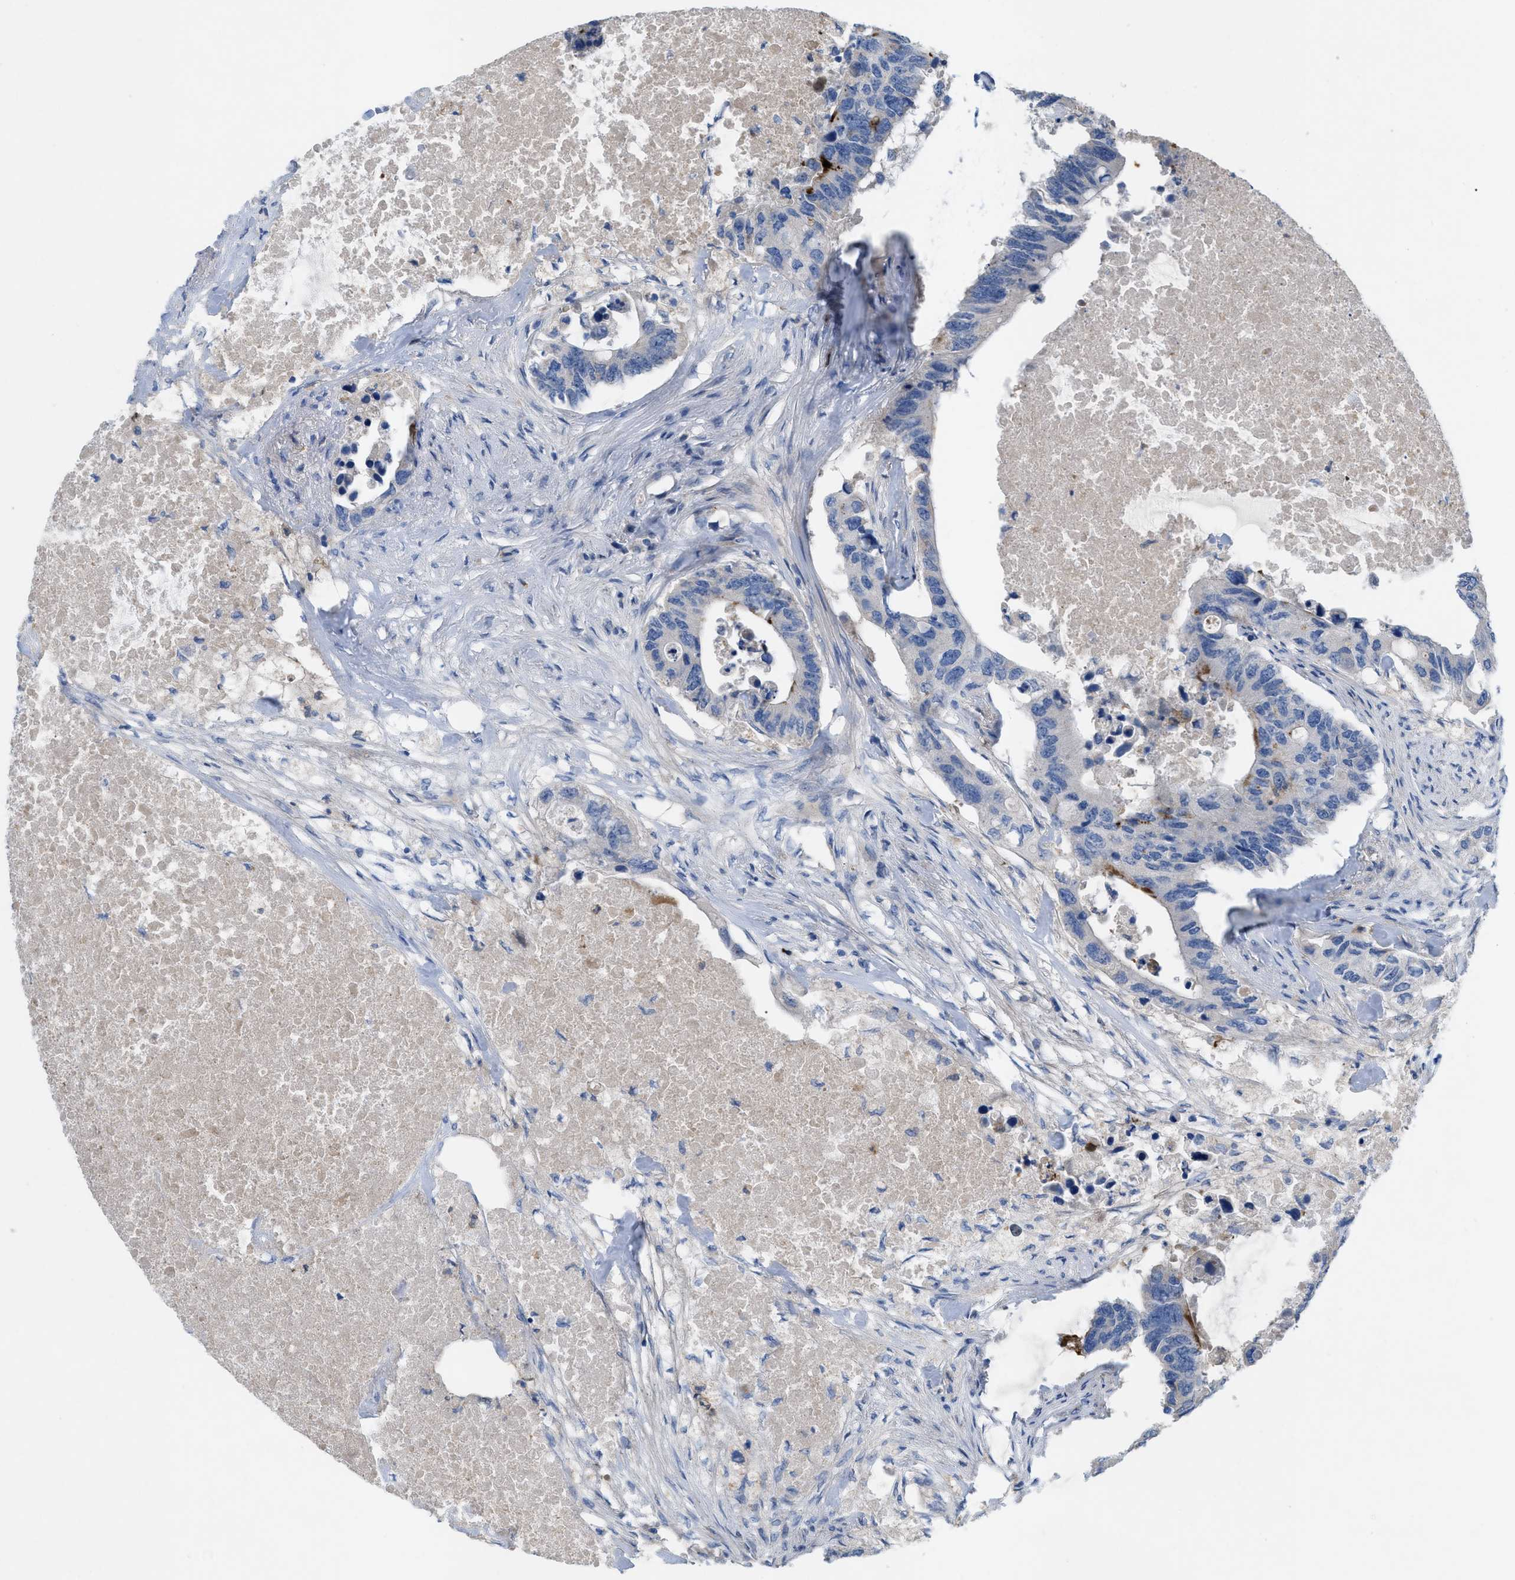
{"staining": {"intensity": "negative", "quantity": "none", "location": "none"}, "tissue": "colorectal cancer", "cell_type": "Tumor cells", "image_type": "cancer", "snomed": [{"axis": "morphology", "description": "Adenocarcinoma, NOS"}, {"axis": "topography", "description": "Colon"}], "caption": "Immunohistochemistry micrograph of neoplastic tissue: human colorectal adenocarcinoma stained with DAB (3,3'-diaminobenzidine) shows no significant protein expression in tumor cells.", "gene": "PLPPR5", "patient": {"sex": "male", "age": 71}}